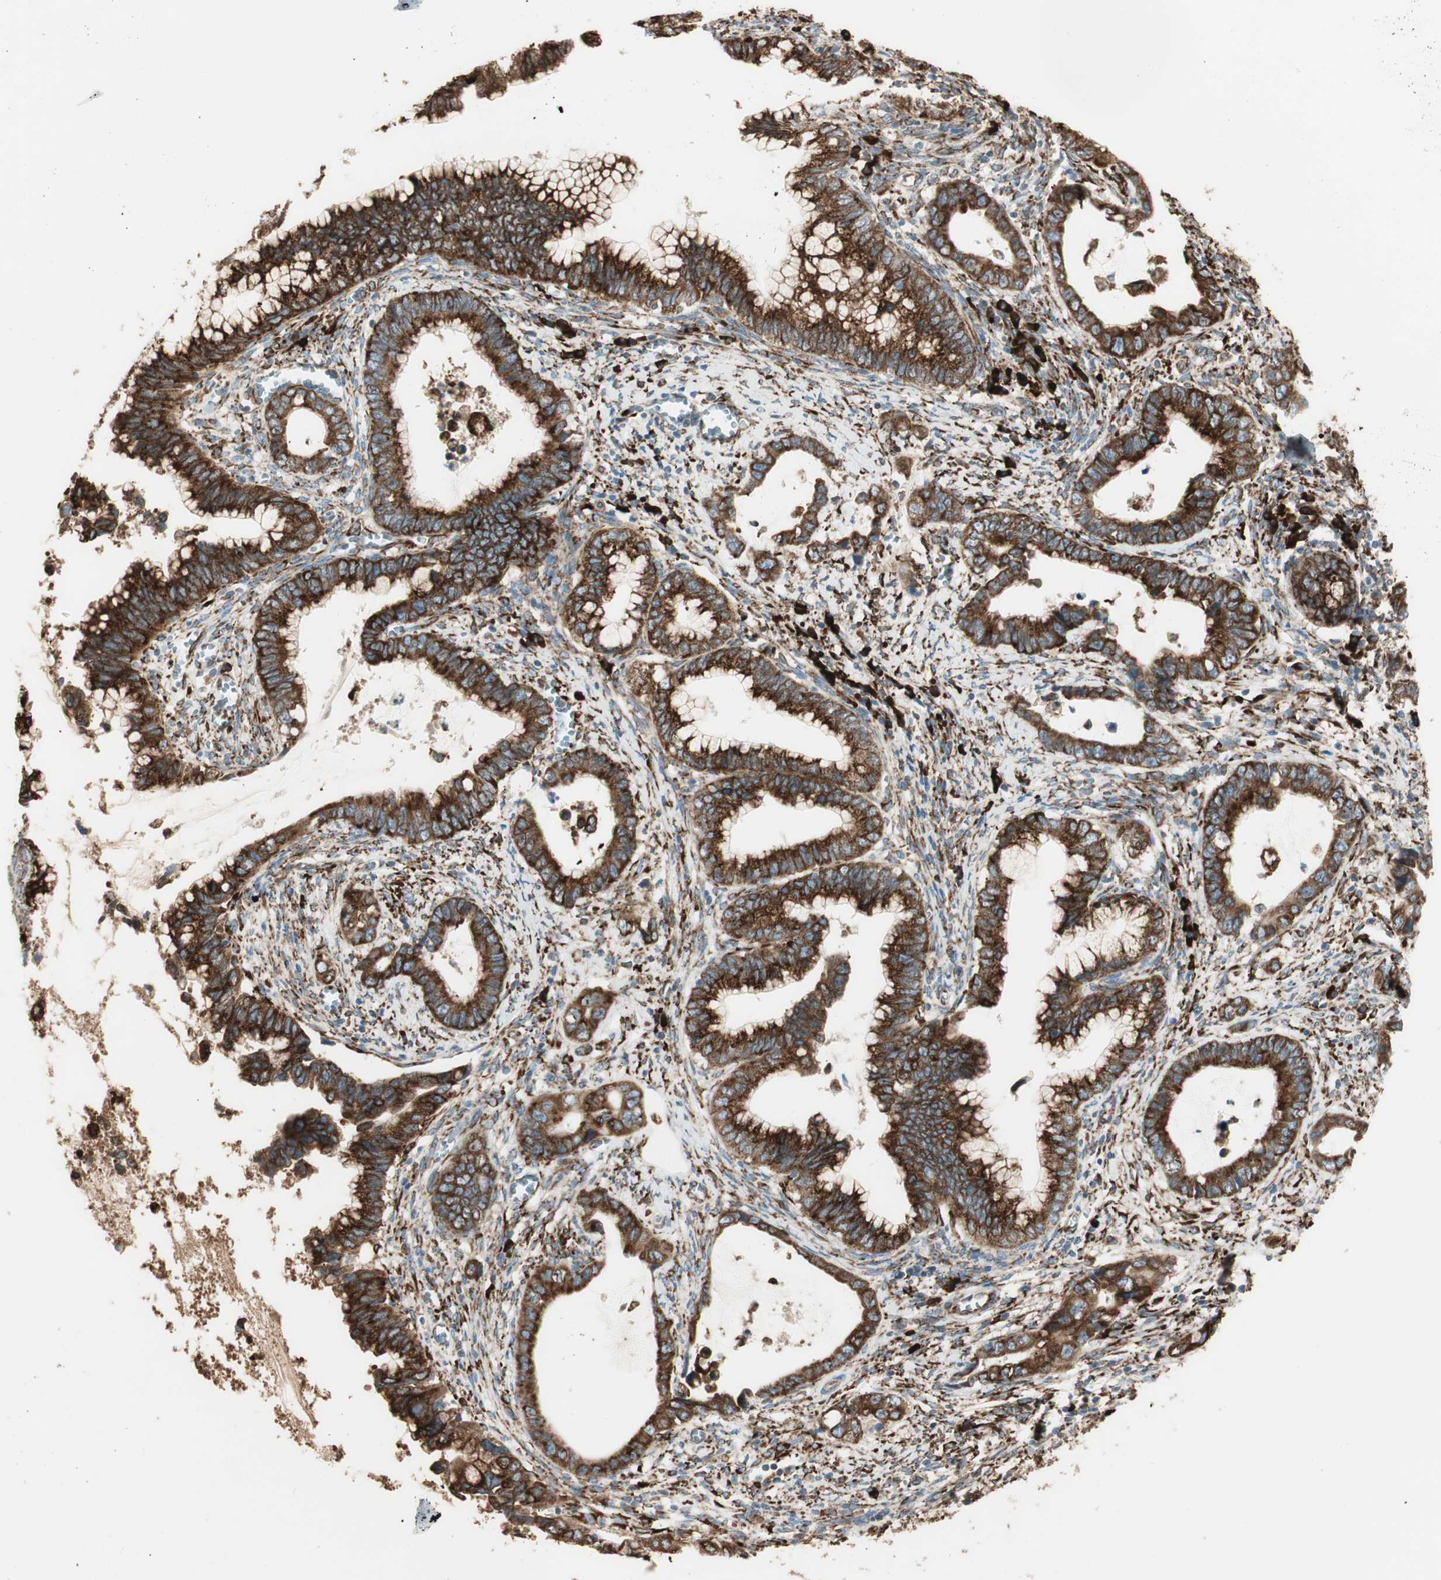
{"staining": {"intensity": "strong", "quantity": ">75%", "location": "cytoplasmic/membranous"}, "tissue": "cervical cancer", "cell_type": "Tumor cells", "image_type": "cancer", "snomed": [{"axis": "morphology", "description": "Adenocarcinoma, NOS"}, {"axis": "topography", "description": "Cervix"}], "caption": "Protein staining exhibits strong cytoplasmic/membranous expression in about >75% of tumor cells in cervical cancer. (Brightfield microscopy of DAB IHC at high magnification).", "gene": "RRBP1", "patient": {"sex": "female", "age": 44}}